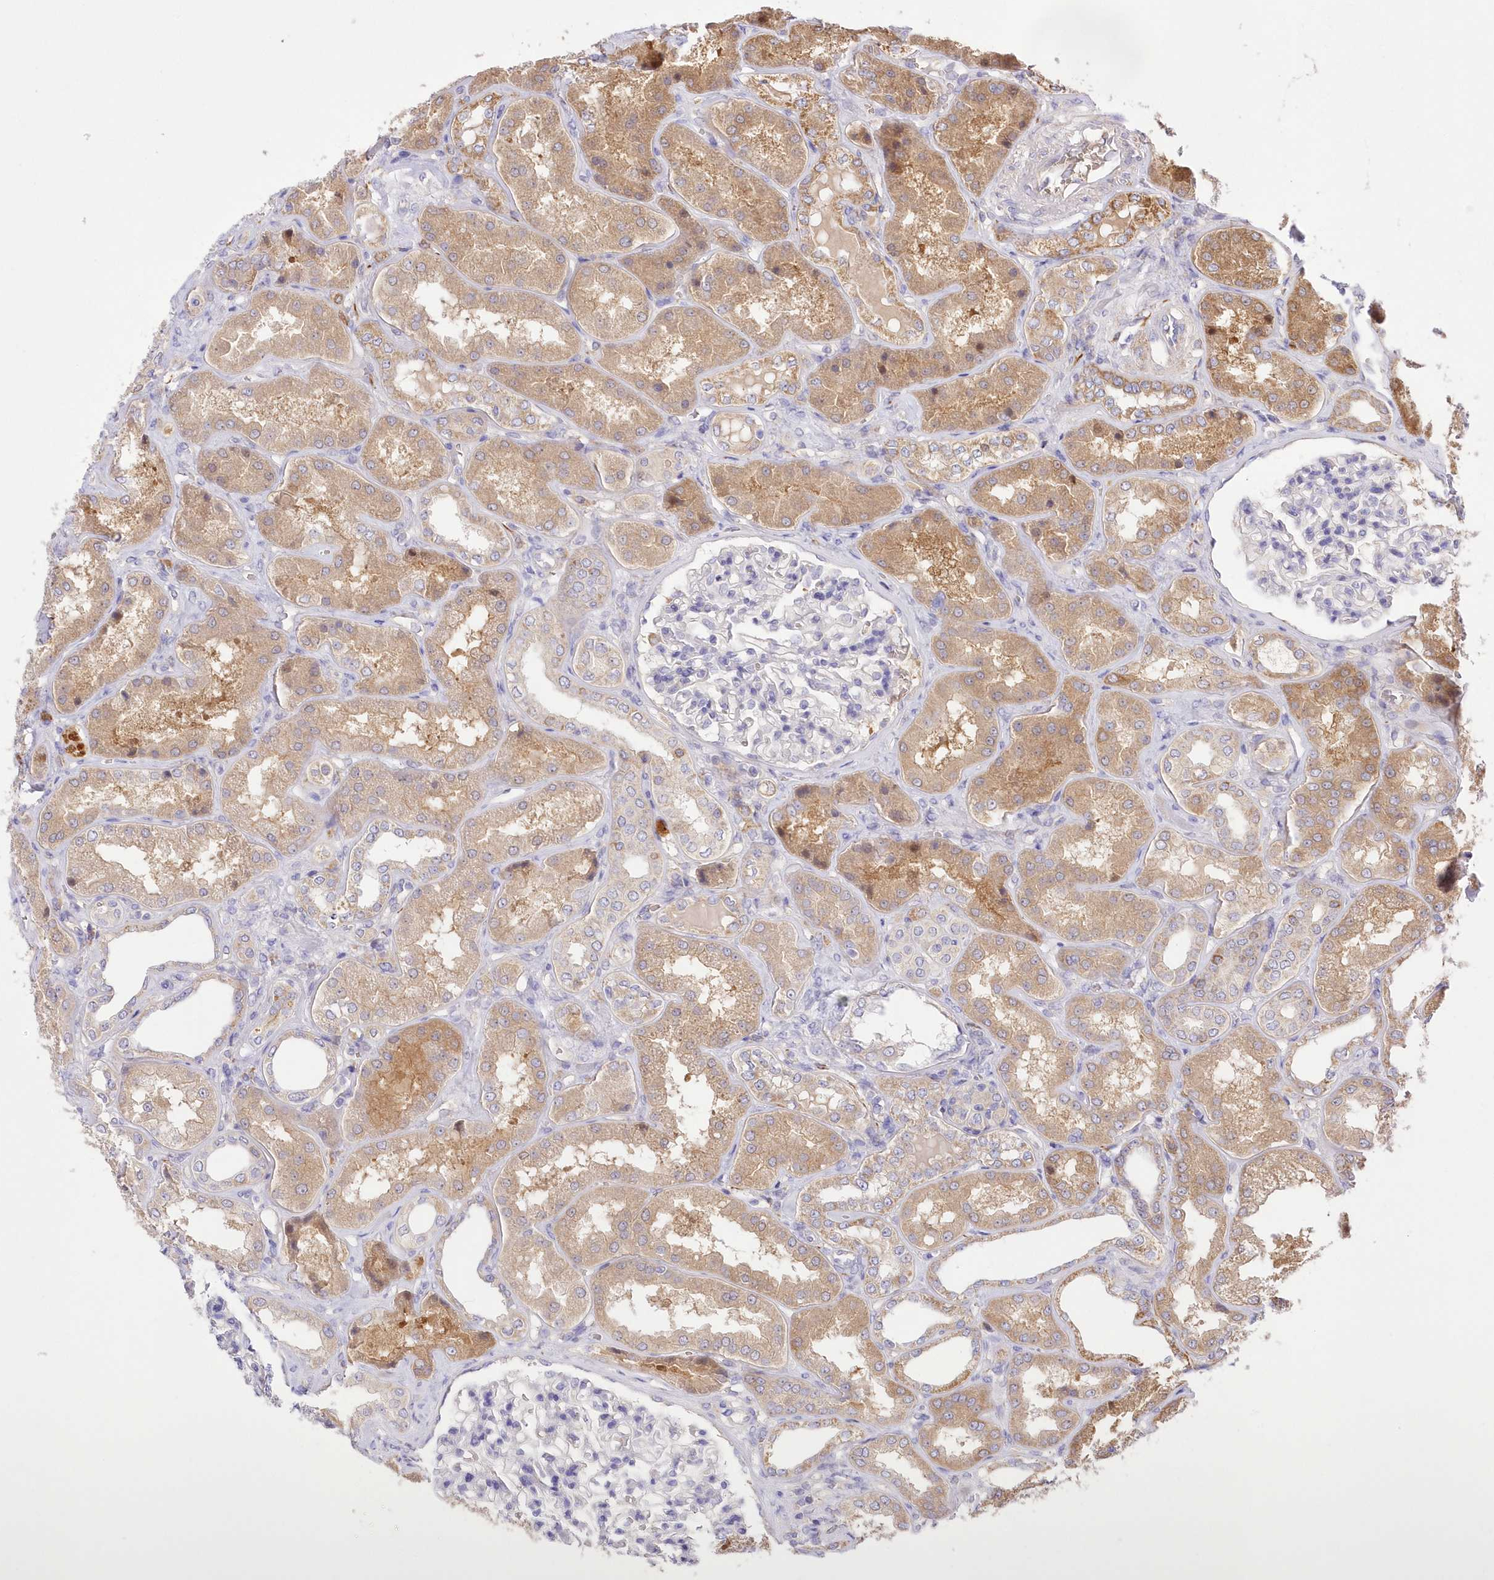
{"staining": {"intensity": "negative", "quantity": "none", "location": "none"}, "tissue": "kidney", "cell_type": "Cells in glomeruli", "image_type": "normal", "snomed": [{"axis": "morphology", "description": "Normal tissue, NOS"}, {"axis": "topography", "description": "Kidney"}], "caption": "Immunohistochemistry (IHC) of normal kidney reveals no expression in cells in glomeruli. (Brightfield microscopy of DAB immunohistochemistry (IHC) at high magnification).", "gene": "FCHO2", "patient": {"sex": "female", "age": 56}}